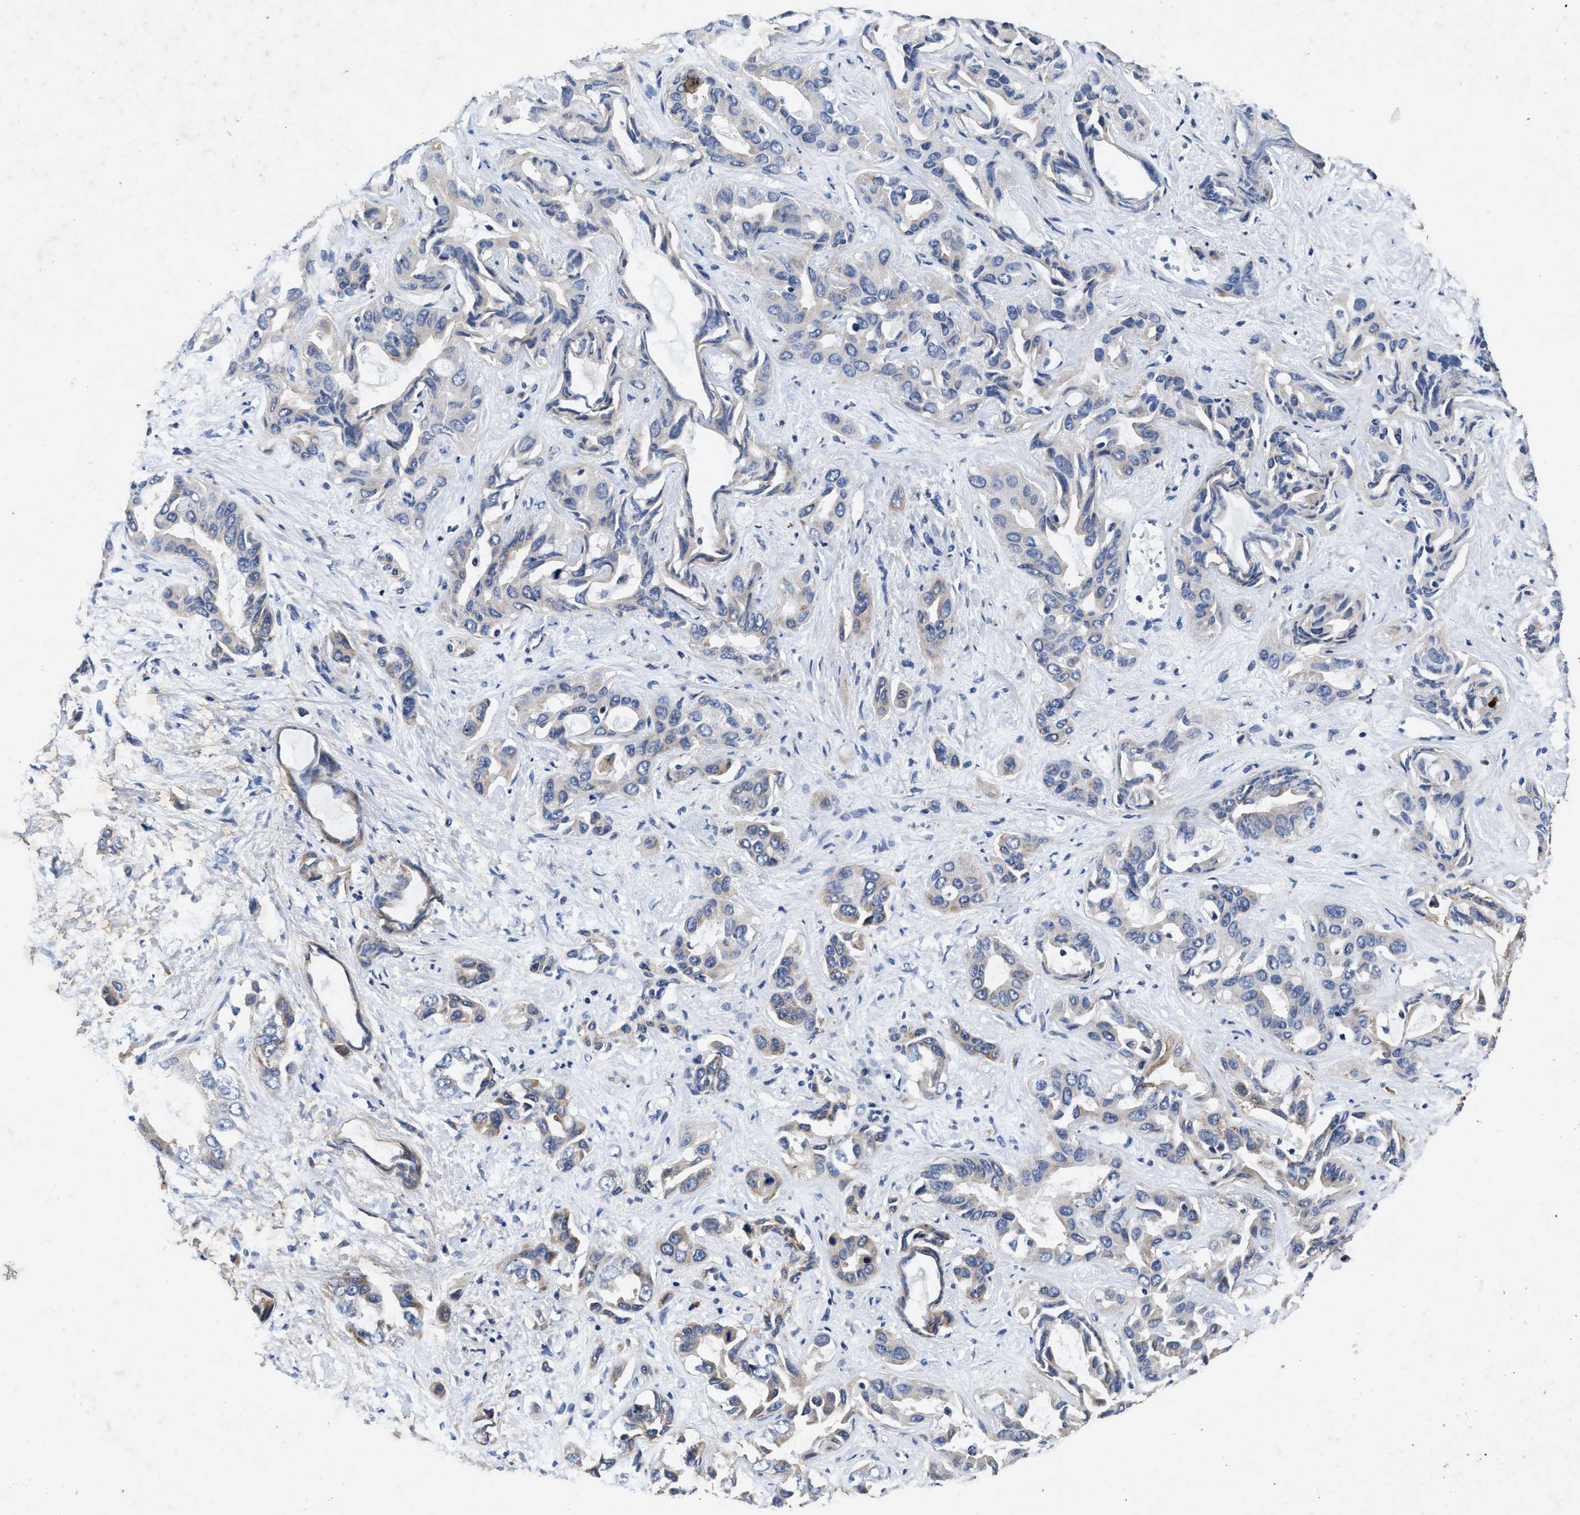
{"staining": {"intensity": "negative", "quantity": "none", "location": "none"}, "tissue": "liver cancer", "cell_type": "Tumor cells", "image_type": "cancer", "snomed": [{"axis": "morphology", "description": "Cholangiocarcinoma"}, {"axis": "topography", "description": "Liver"}], "caption": "This is an immunohistochemistry image of cholangiocarcinoma (liver). There is no staining in tumor cells.", "gene": "TMEM53", "patient": {"sex": "female", "age": 52}}